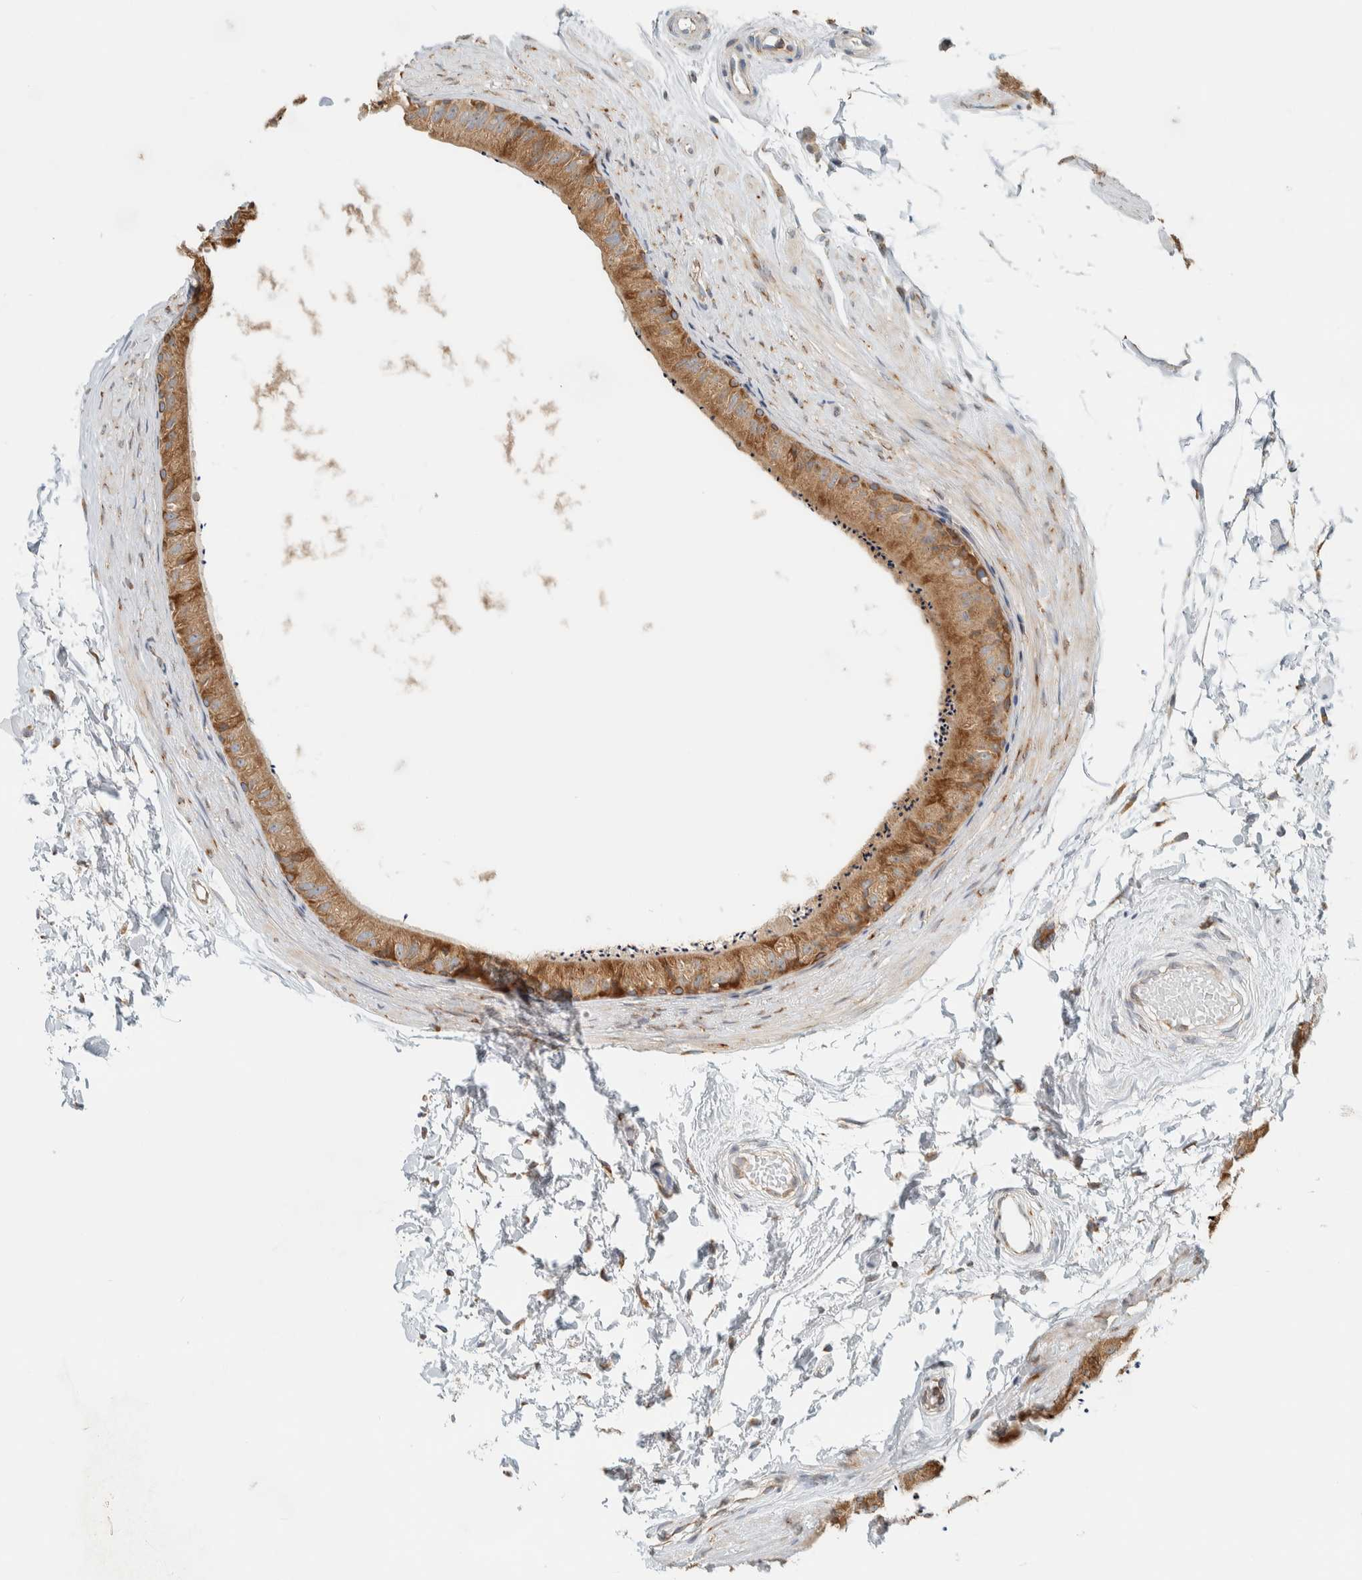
{"staining": {"intensity": "moderate", "quantity": ">75%", "location": "cytoplasmic/membranous"}, "tissue": "epididymis", "cell_type": "Glandular cells", "image_type": "normal", "snomed": [{"axis": "morphology", "description": "Normal tissue, NOS"}, {"axis": "topography", "description": "Epididymis"}], "caption": "Protein expression analysis of unremarkable epididymis shows moderate cytoplasmic/membranous expression in about >75% of glandular cells.", "gene": "CCDC57", "patient": {"sex": "male", "age": 56}}